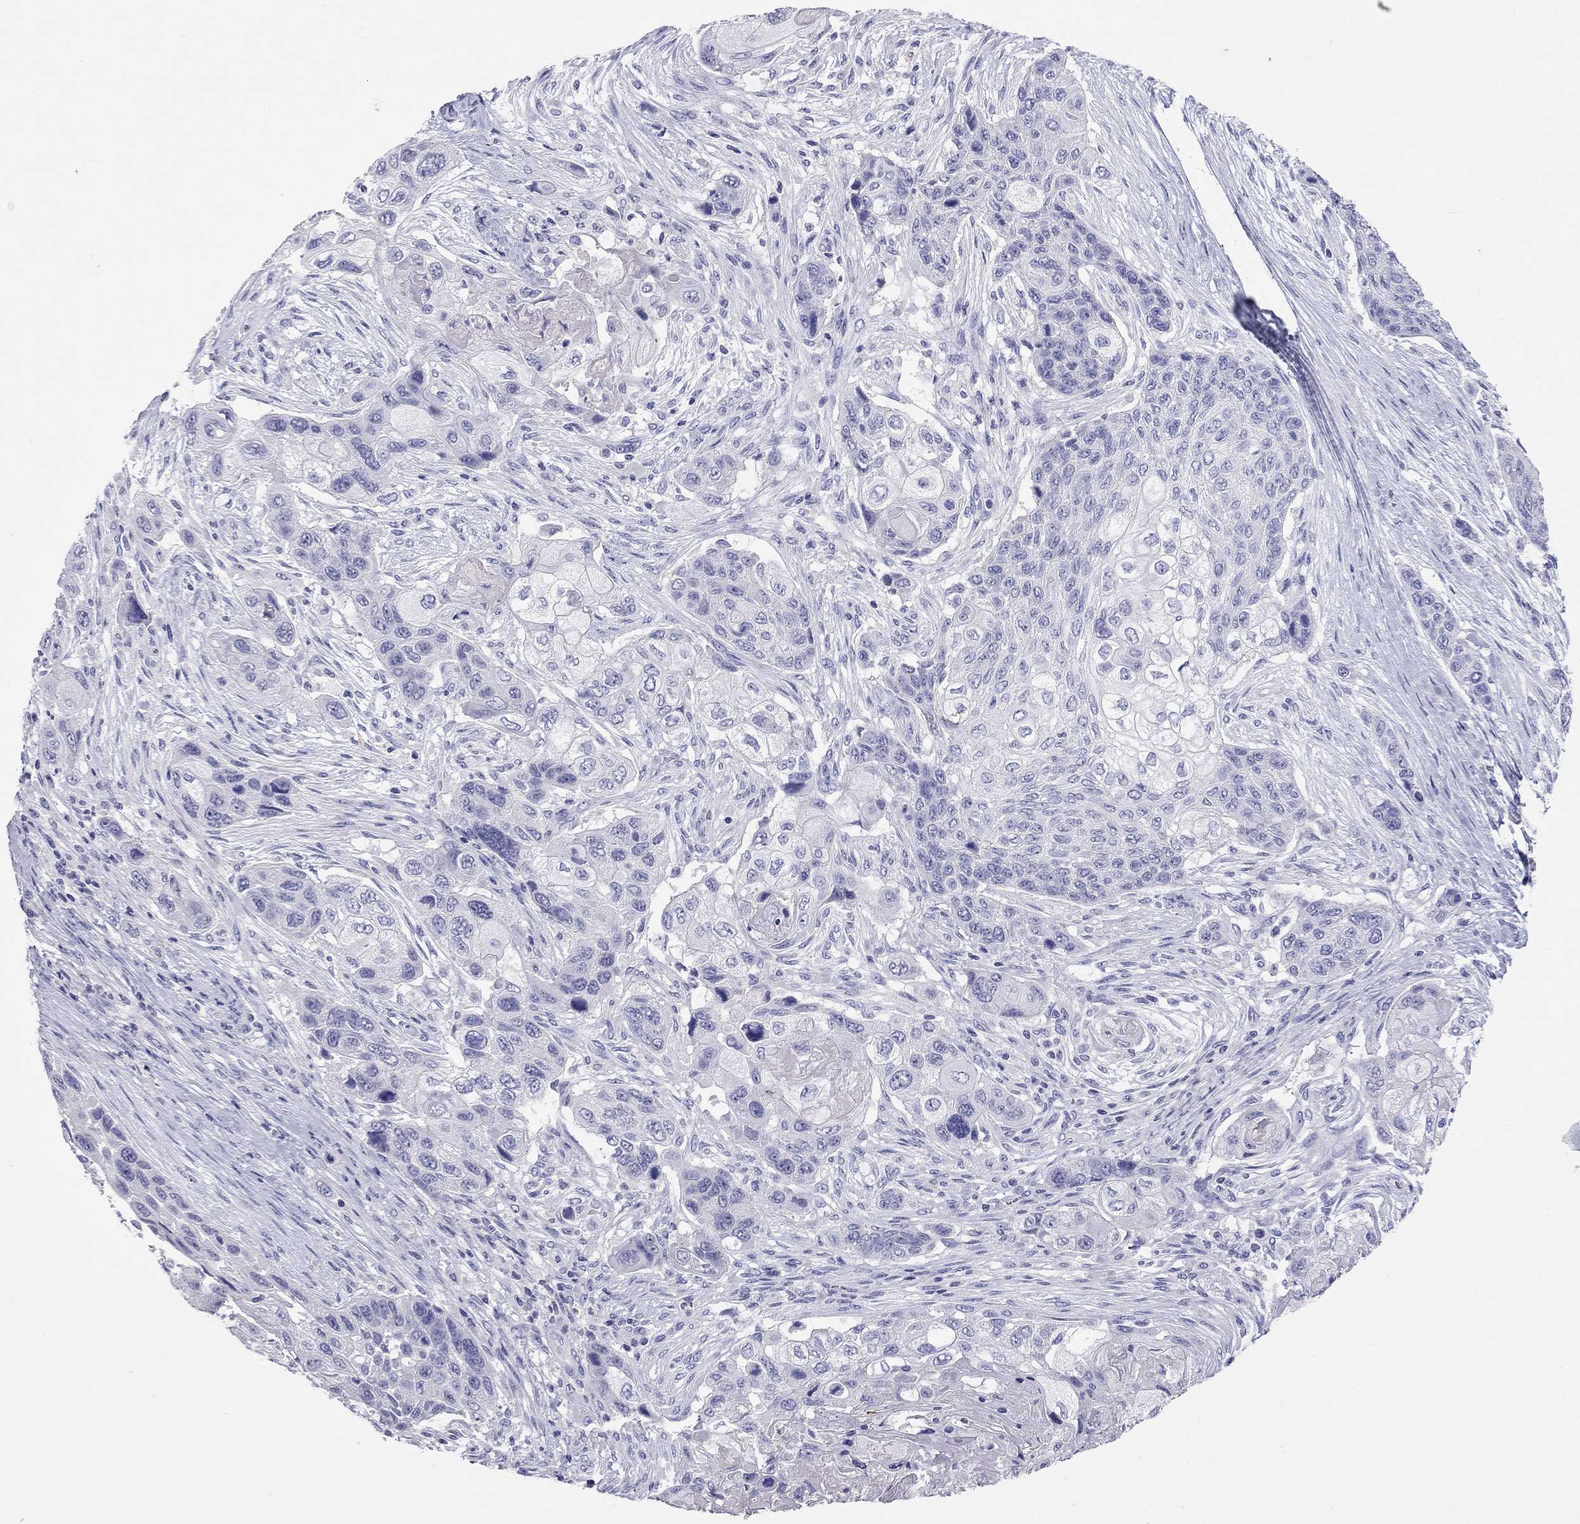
{"staining": {"intensity": "negative", "quantity": "none", "location": "none"}, "tissue": "lung cancer", "cell_type": "Tumor cells", "image_type": "cancer", "snomed": [{"axis": "morphology", "description": "Squamous cell carcinoma, NOS"}, {"axis": "topography", "description": "Lung"}], "caption": "Immunohistochemistry (IHC) of human lung cancer demonstrates no positivity in tumor cells.", "gene": "CALHM1", "patient": {"sex": "male", "age": 69}}